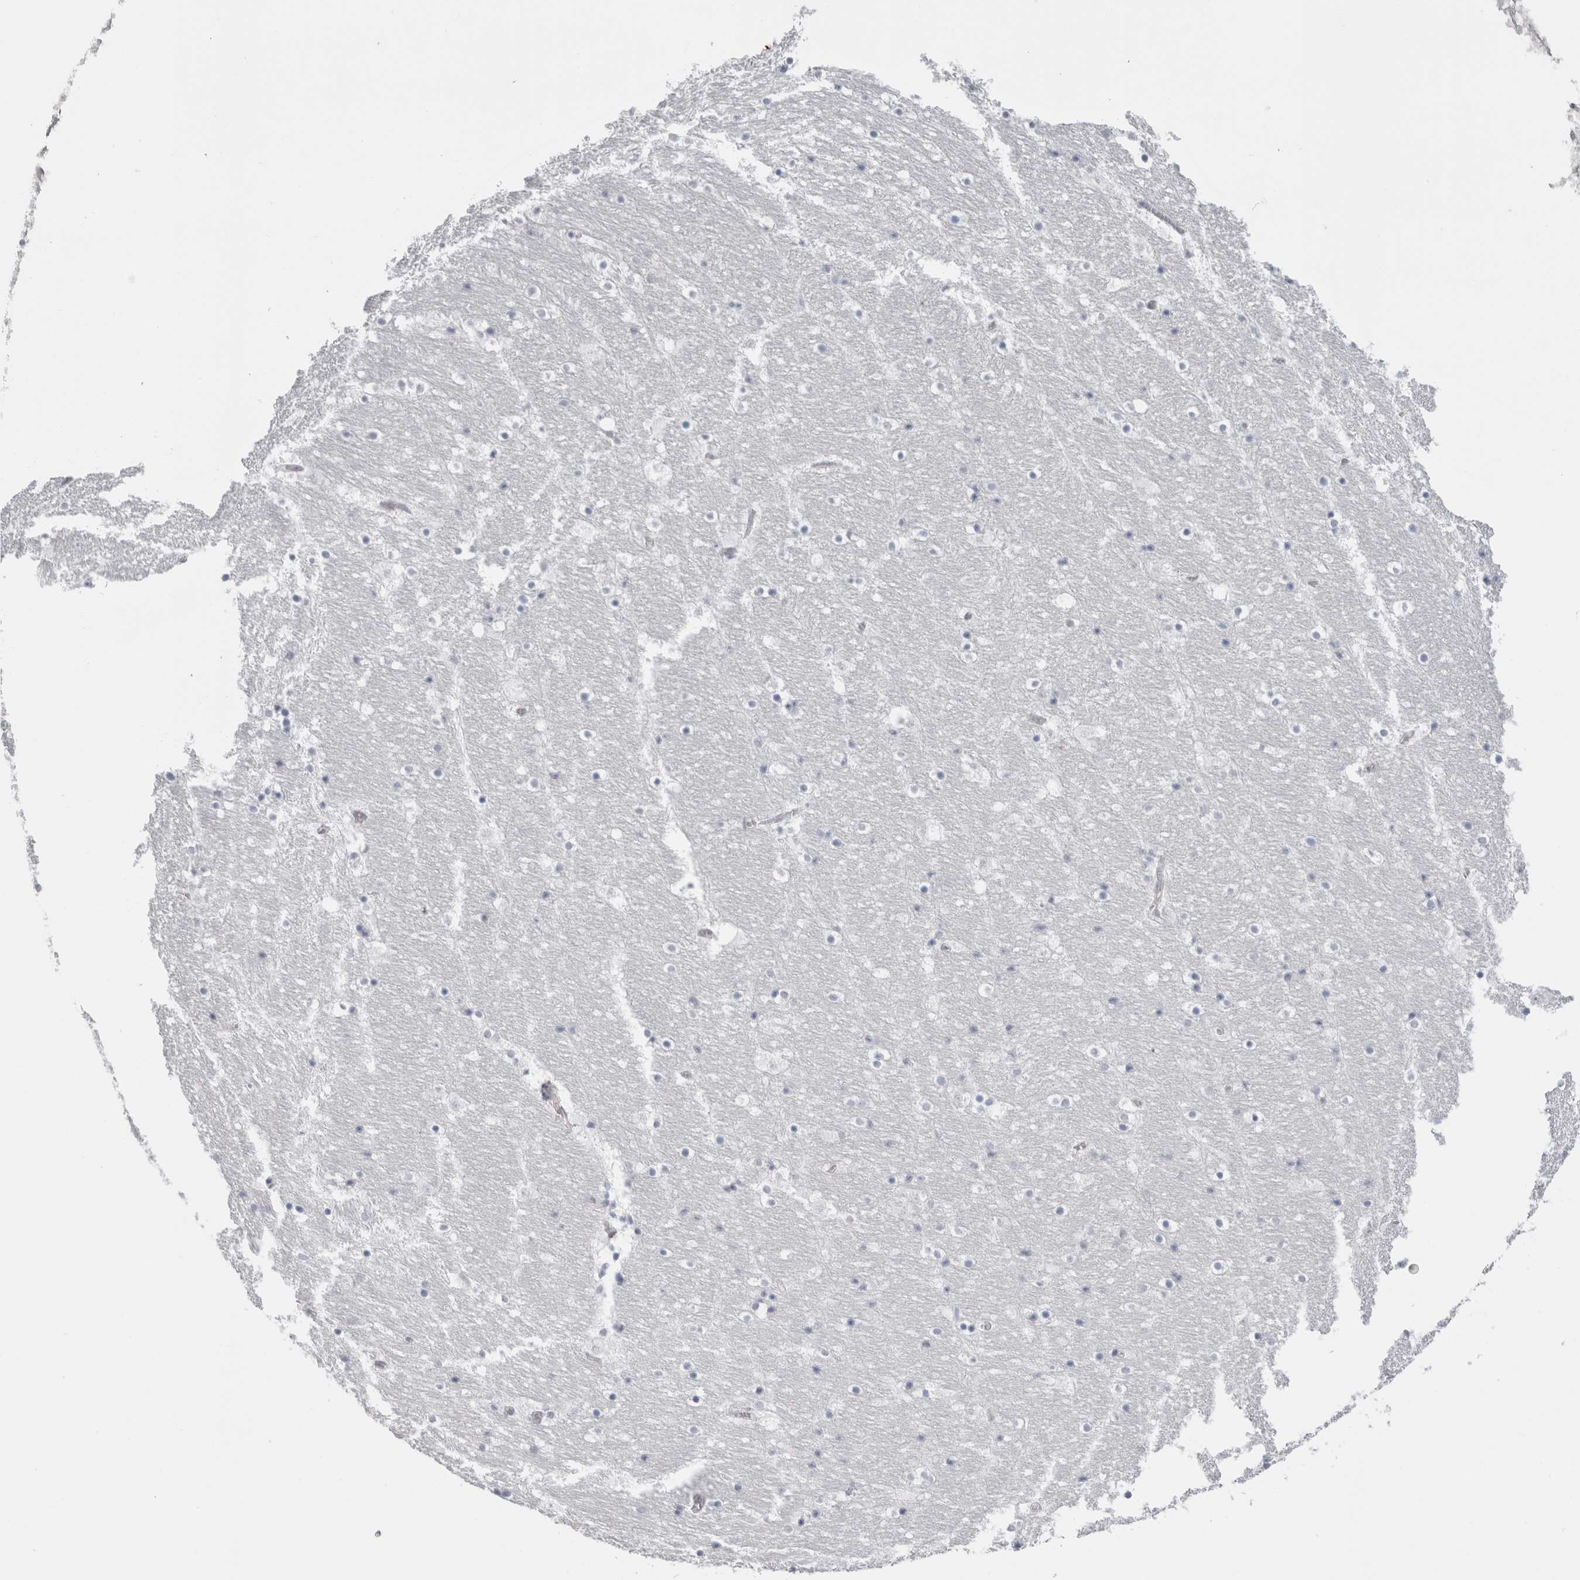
{"staining": {"intensity": "negative", "quantity": "none", "location": "none"}, "tissue": "hippocampus", "cell_type": "Glial cells", "image_type": "normal", "snomed": [{"axis": "morphology", "description": "Normal tissue, NOS"}, {"axis": "topography", "description": "Hippocampus"}], "caption": "The immunohistochemistry micrograph has no significant positivity in glial cells of hippocampus. The staining is performed using DAB (3,3'-diaminobenzidine) brown chromogen with nuclei counter-stained in using hematoxylin.", "gene": "FABP4", "patient": {"sex": "male", "age": 45}}